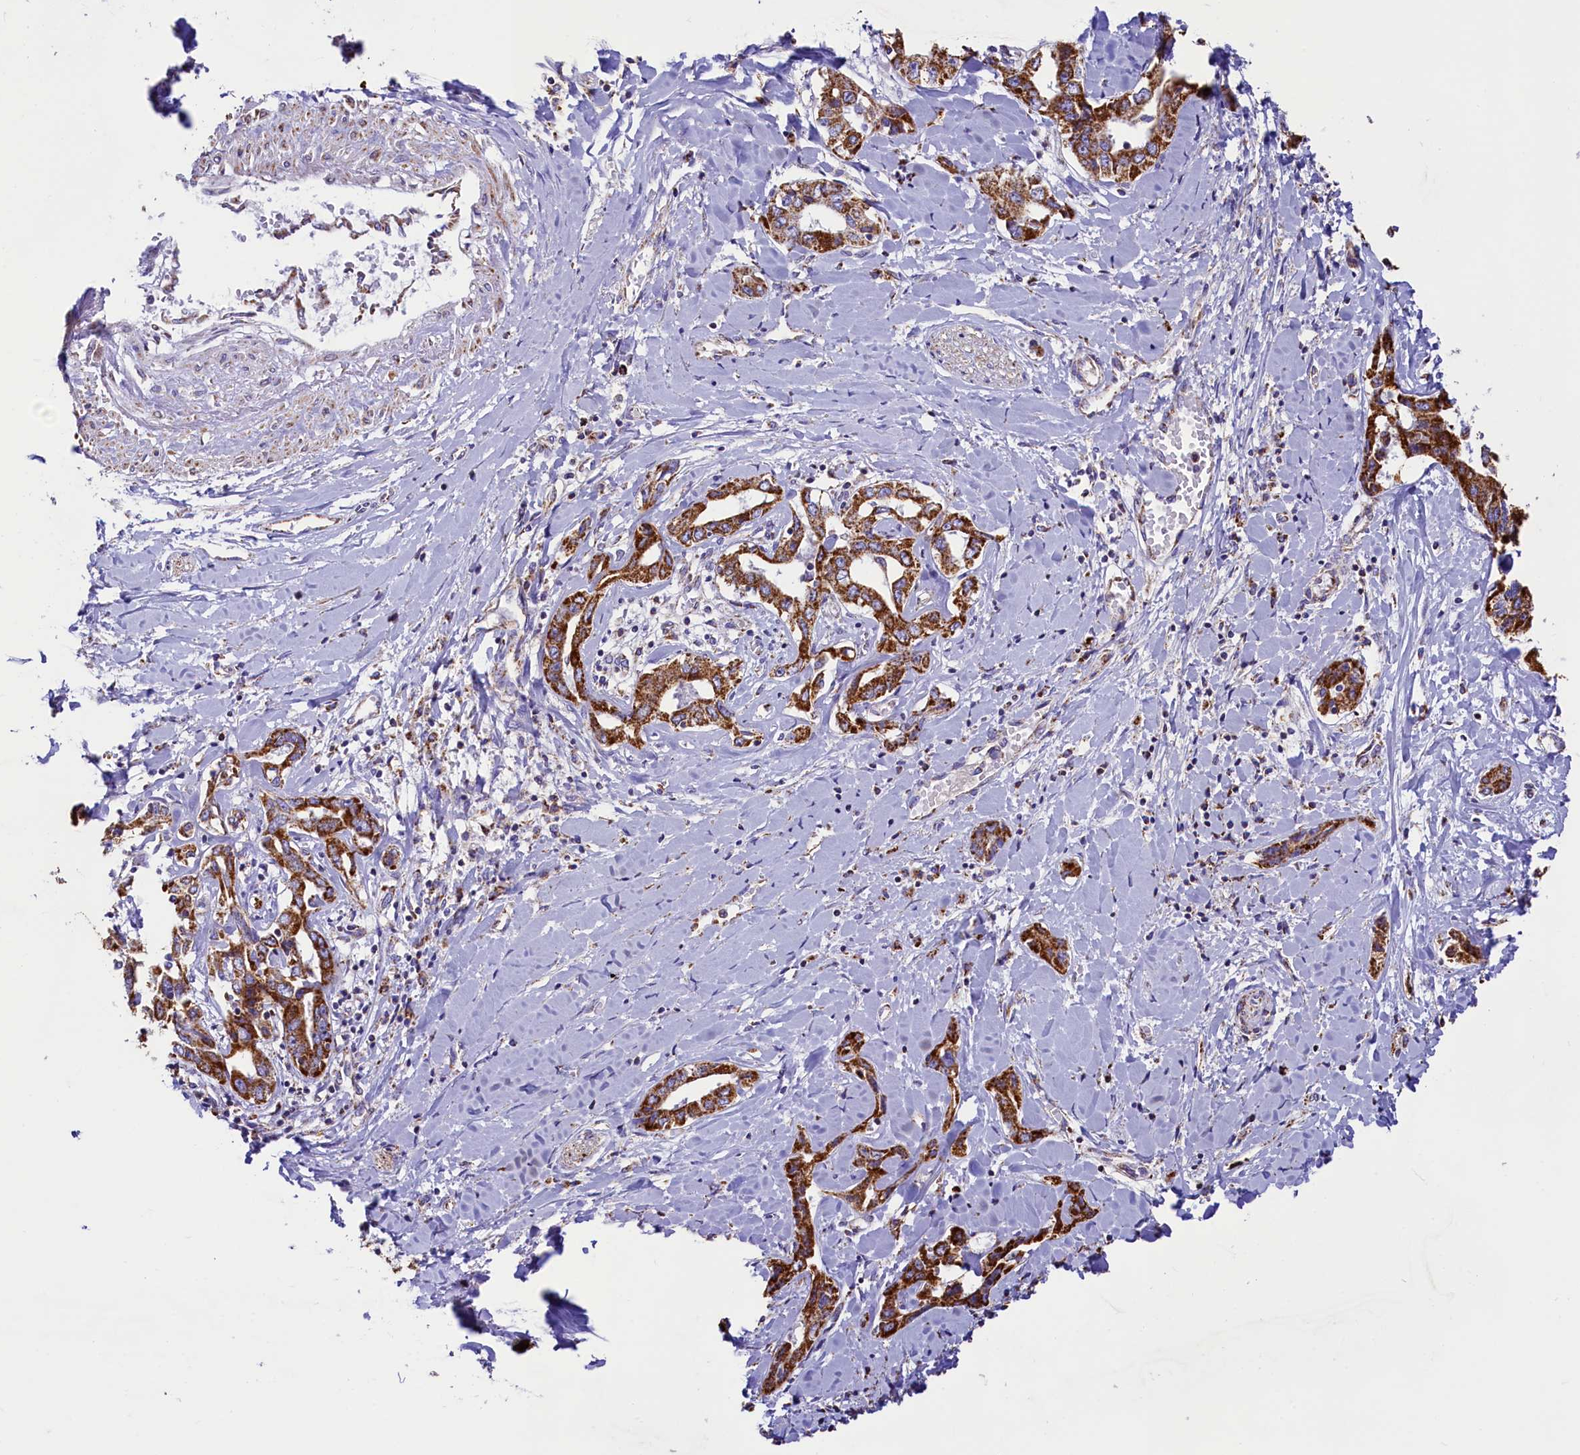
{"staining": {"intensity": "strong", "quantity": ">75%", "location": "cytoplasmic/membranous"}, "tissue": "liver cancer", "cell_type": "Tumor cells", "image_type": "cancer", "snomed": [{"axis": "morphology", "description": "Cholangiocarcinoma"}, {"axis": "topography", "description": "Liver"}], "caption": "Immunohistochemistry (IHC) micrograph of human liver cancer (cholangiocarcinoma) stained for a protein (brown), which exhibits high levels of strong cytoplasmic/membranous staining in approximately >75% of tumor cells.", "gene": "IDH3A", "patient": {"sex": "male", "age": 59}}